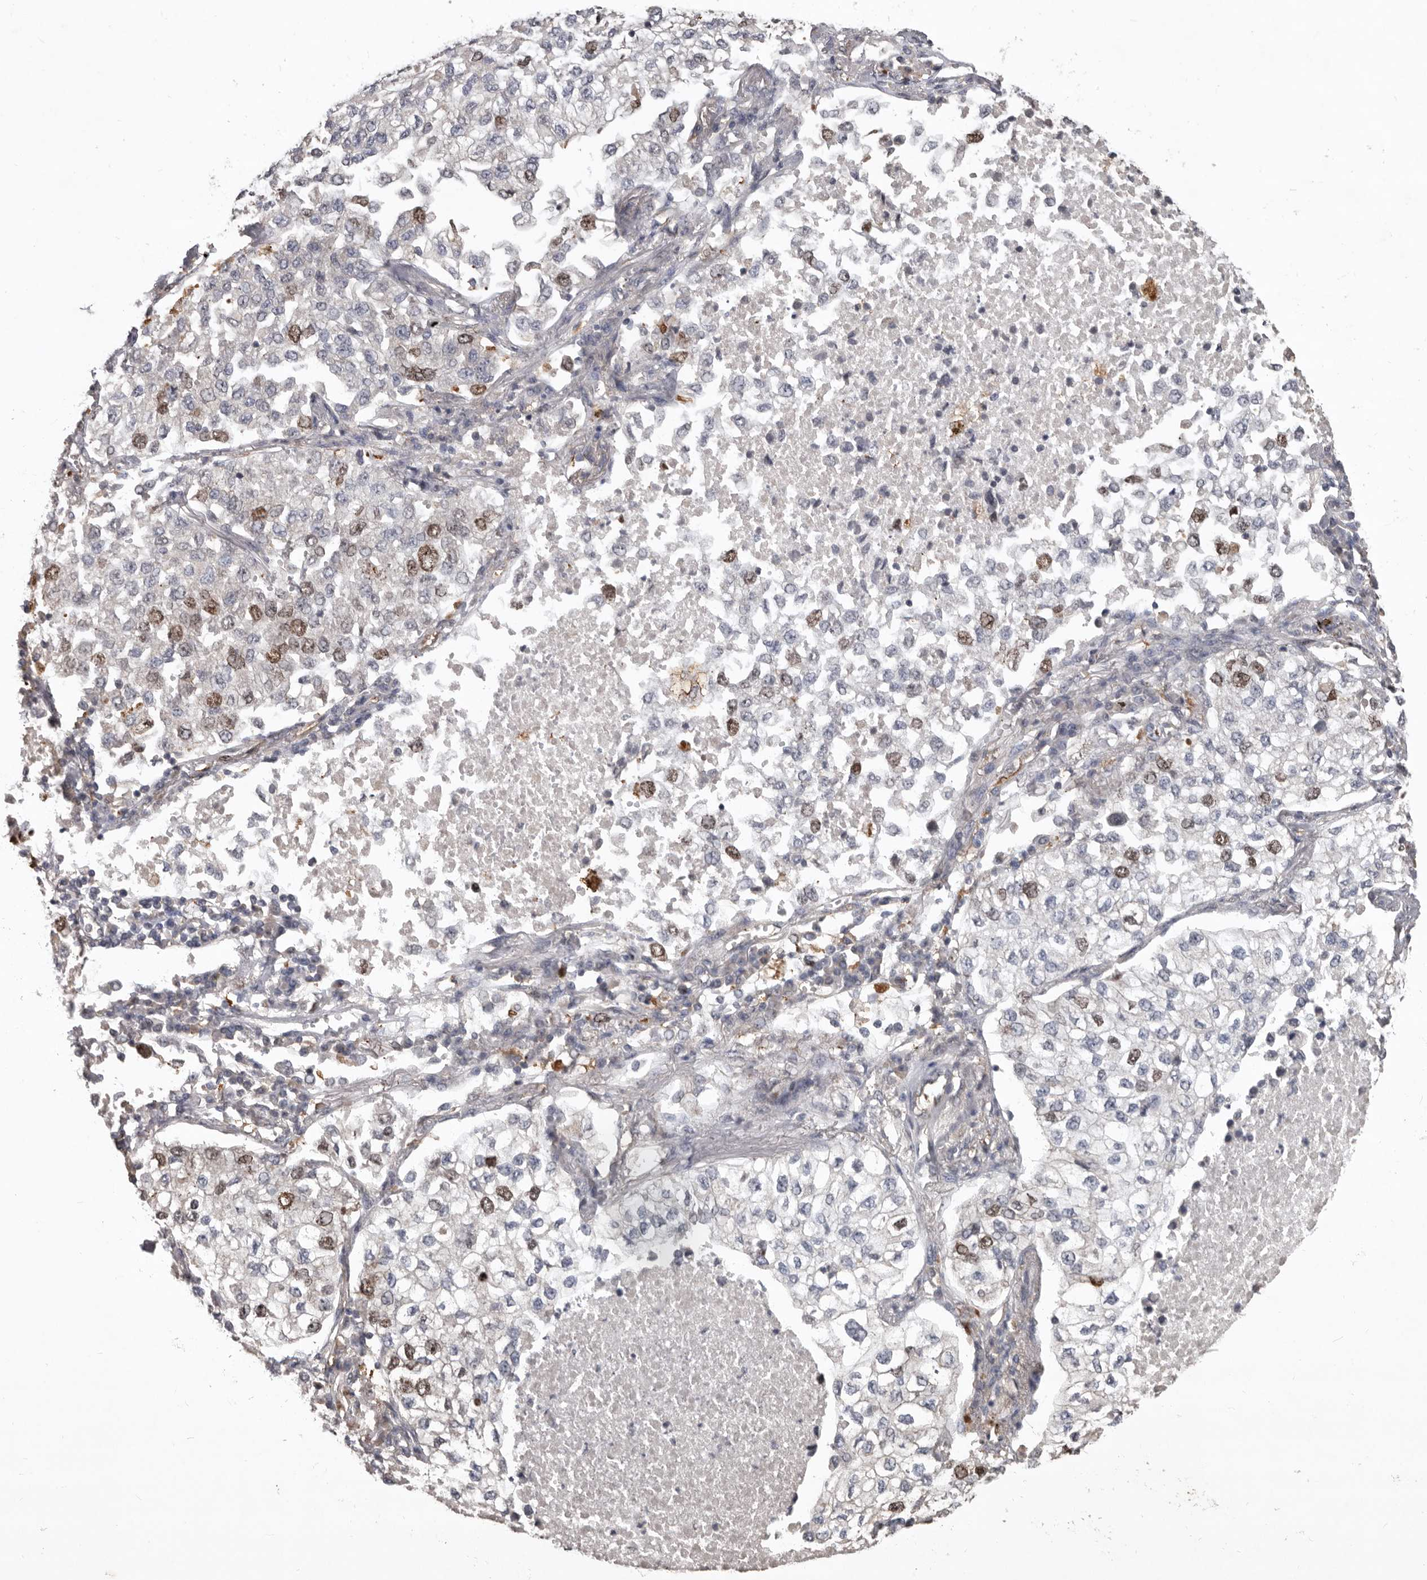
{"staining": {"intensity": "moderate", "quantity": "<25%", "location": "nuclear"}, "tissue": "lung cancer", "cell_type": "Tumor cells", "image_type": "cancer", "snomed": [{"axis": "morphology", "description": "Adenocarcinoma, NOS"}, {"axis": "topography", "description": "Lung"}], "caption": "This is an image of immunohistochemistry staining of adenocarcinoma (lung), which shows moderate positivity in the nuclear of tumor cells.", "gene": "CDCA8", "patient": {"sex": "male", "age": 63}}